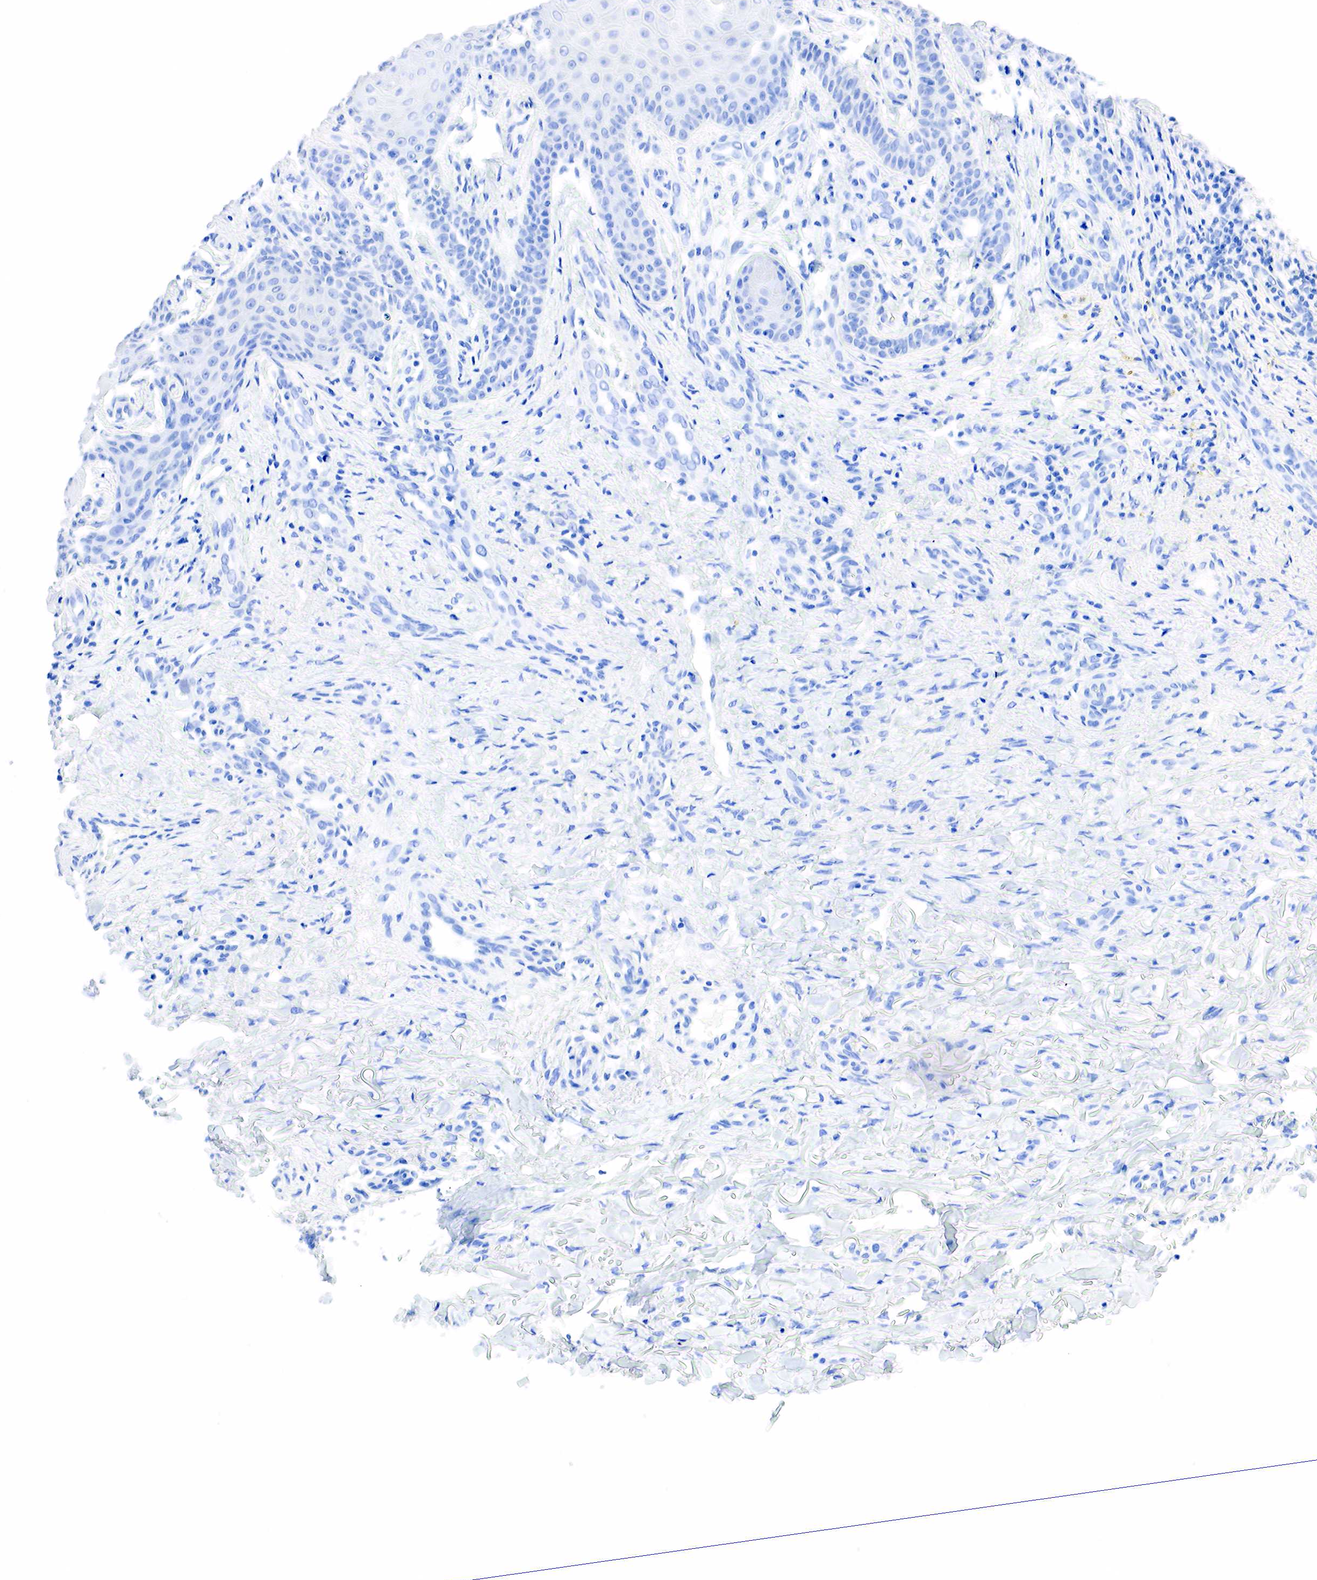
{"staining": {"intensity": "negative", "quantity": "none", "location": "none"}, "tissue": "skin cancer", "cell_type": "Tumor cells", "image_type": "cancer", "snomed": [{"axis": "morphology", "description": "Normal tissue, NOS"}, {"axis": "morphology", "description": "Basal cell carcinoma"}, {"axis": "topography", "description": "Skin"}], "caption": "There is no significant positivity in tumor cells of skin cancer.", "gene": "PTH", "patient": {"sex": "male", "age": 81}}